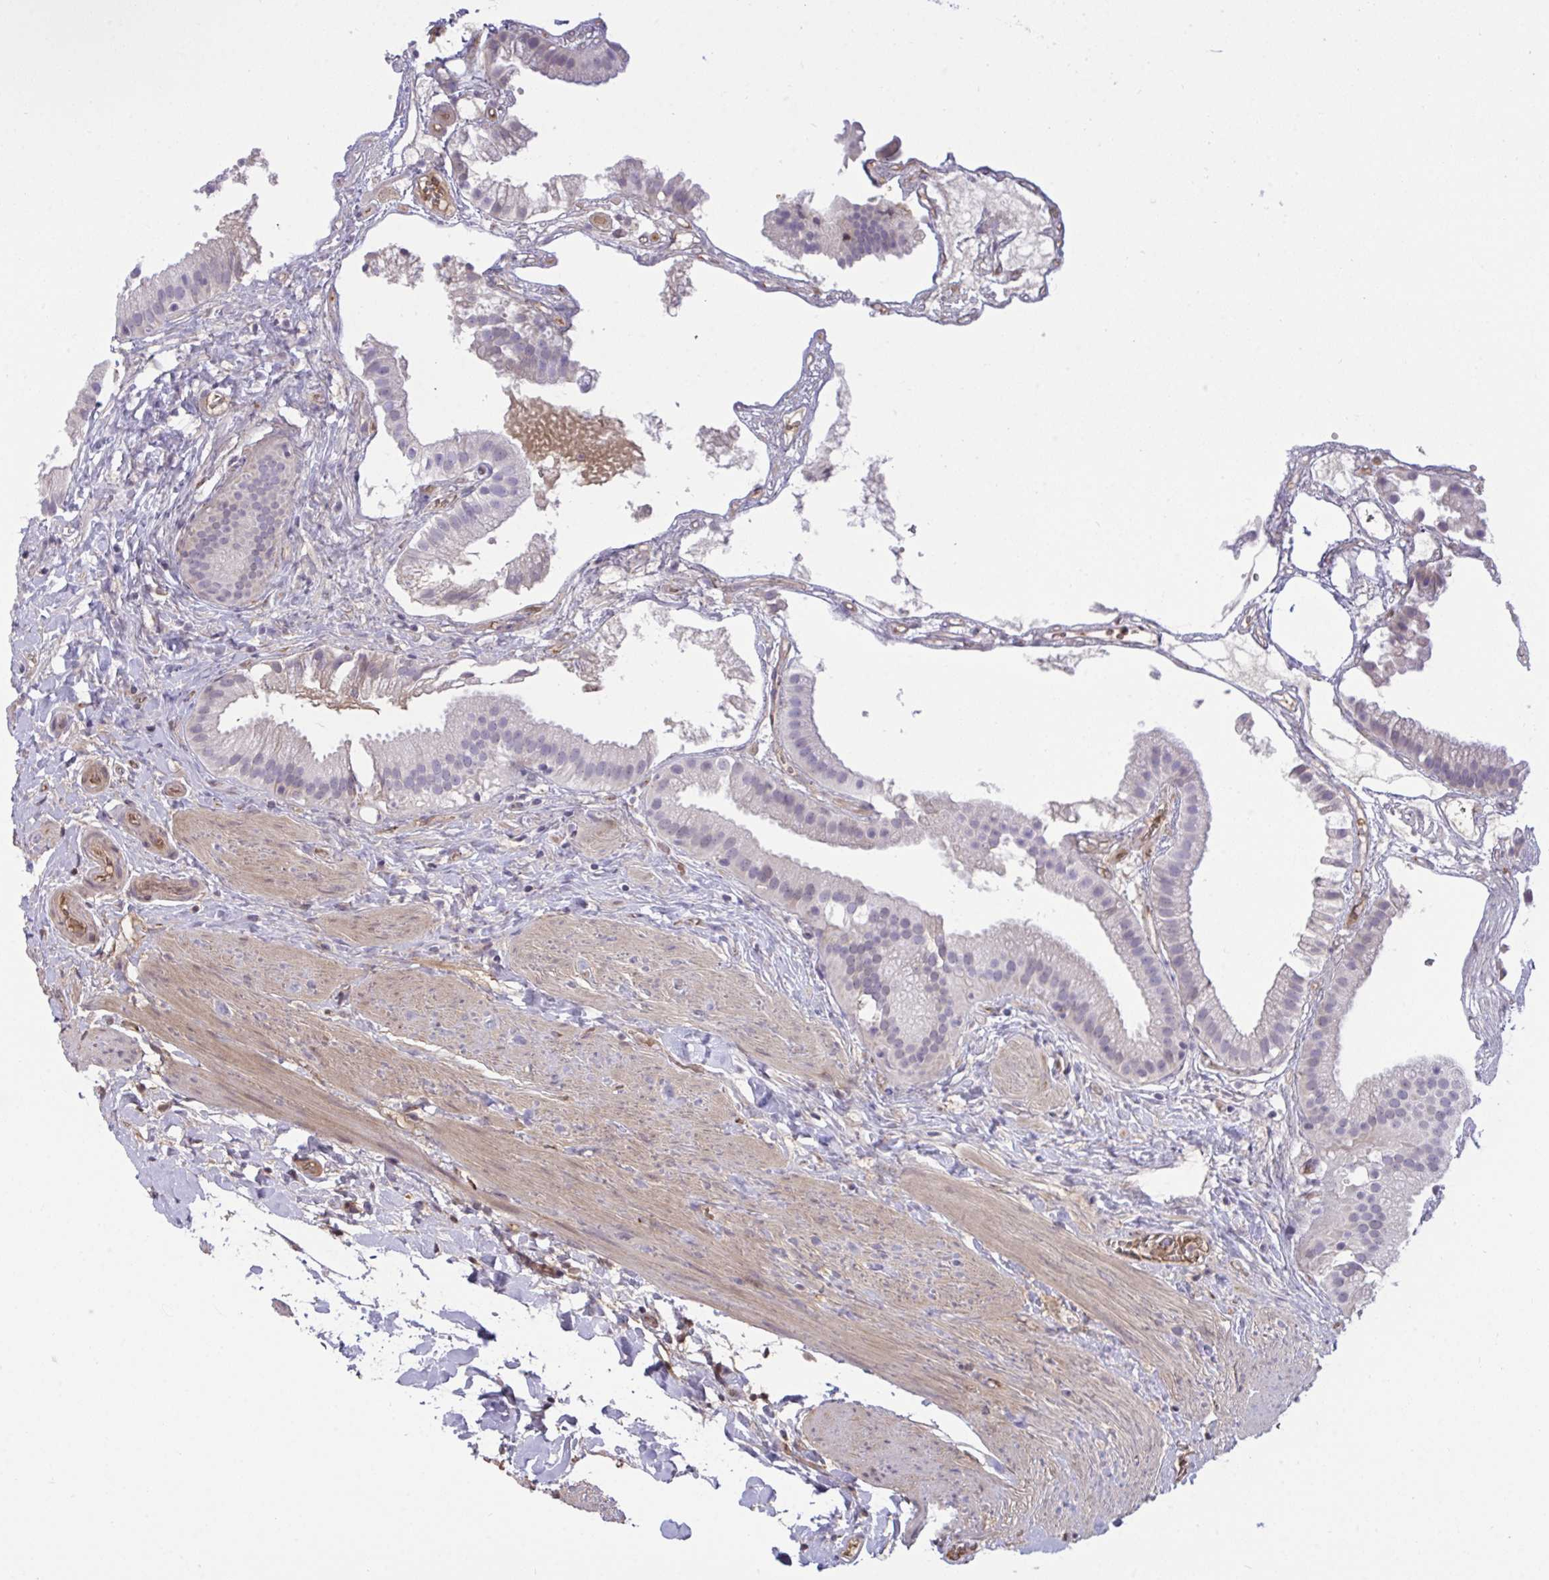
{"staining": {"intensity": "negative", "quantity": "none", "location": "none"}, "tissue": "gallbladder", "cell_type": "Glandular cells", "image_type": "normal", "snomed": [{"axis": "morphology", "description": "Normal tissue, NOS"}, {"axis": "topography", "description": "Gallbladder"}], "caption": "Immunohistochemistry (IHC) of normal human gallbladder displays no positivity in glandular cells. (Brightfield microscopy of DAB (3,3'-diaminobenzidine) IHC at high magnification).", "gene": "F2", "patient": {"sex": "female", "age": 63}}